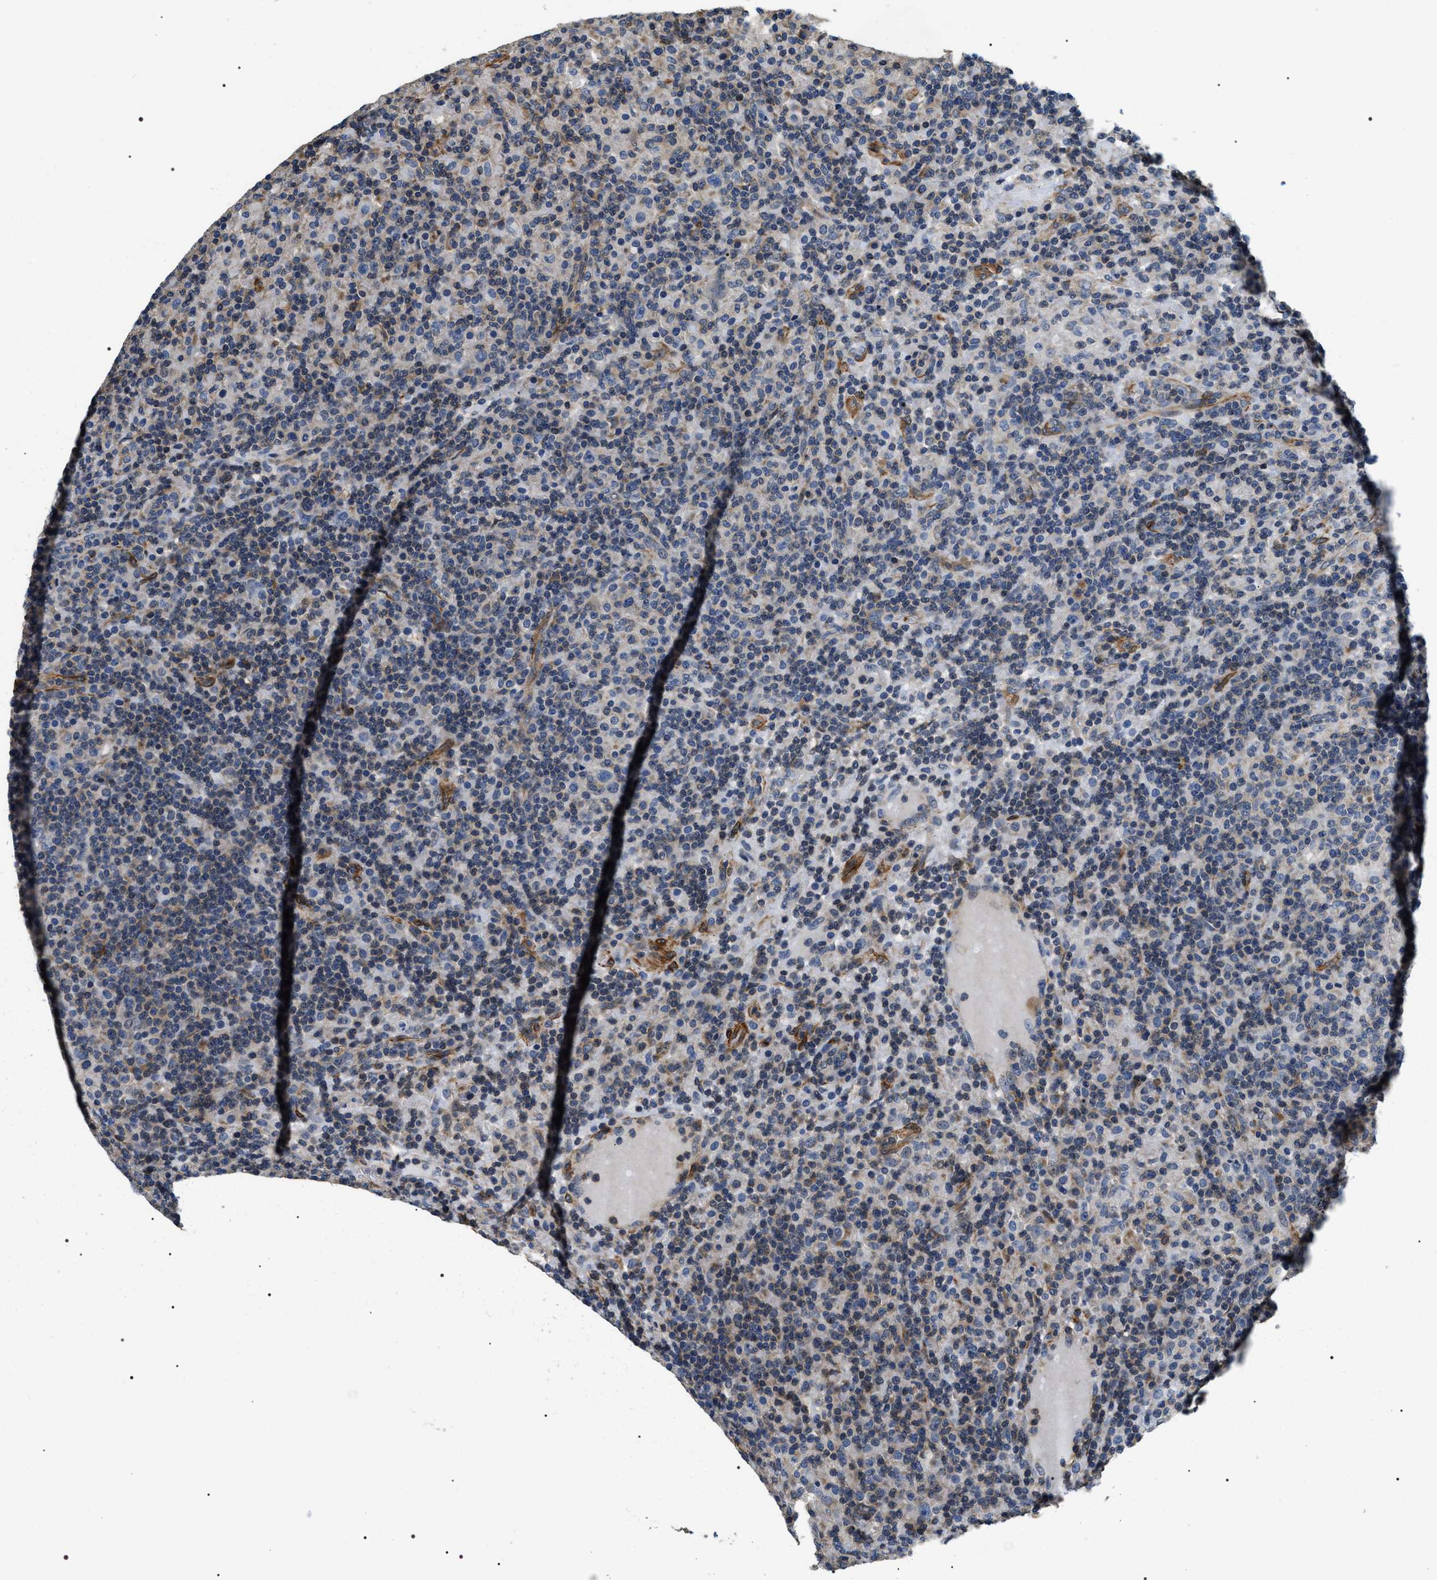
{"staining": {"intensity": "negative", "quantity": "none", "location": "none"}, "tissue": "lymphoma", "cell_type": "Tumor cells", "image_type": "cancer", "snomed": [{"axis": "morphology", "description": "Hodgkin's disease, NOS"}, {"axis": "topography", "description": "Lymph node"}], "caption": "The immunohistochemistry (IHC) micrograph has no significant expression in tumor cells of Hodgkin's disease tissue.", "gene": "ZC3HAV1L", "patient": {"sex": "male", "age": 70}}